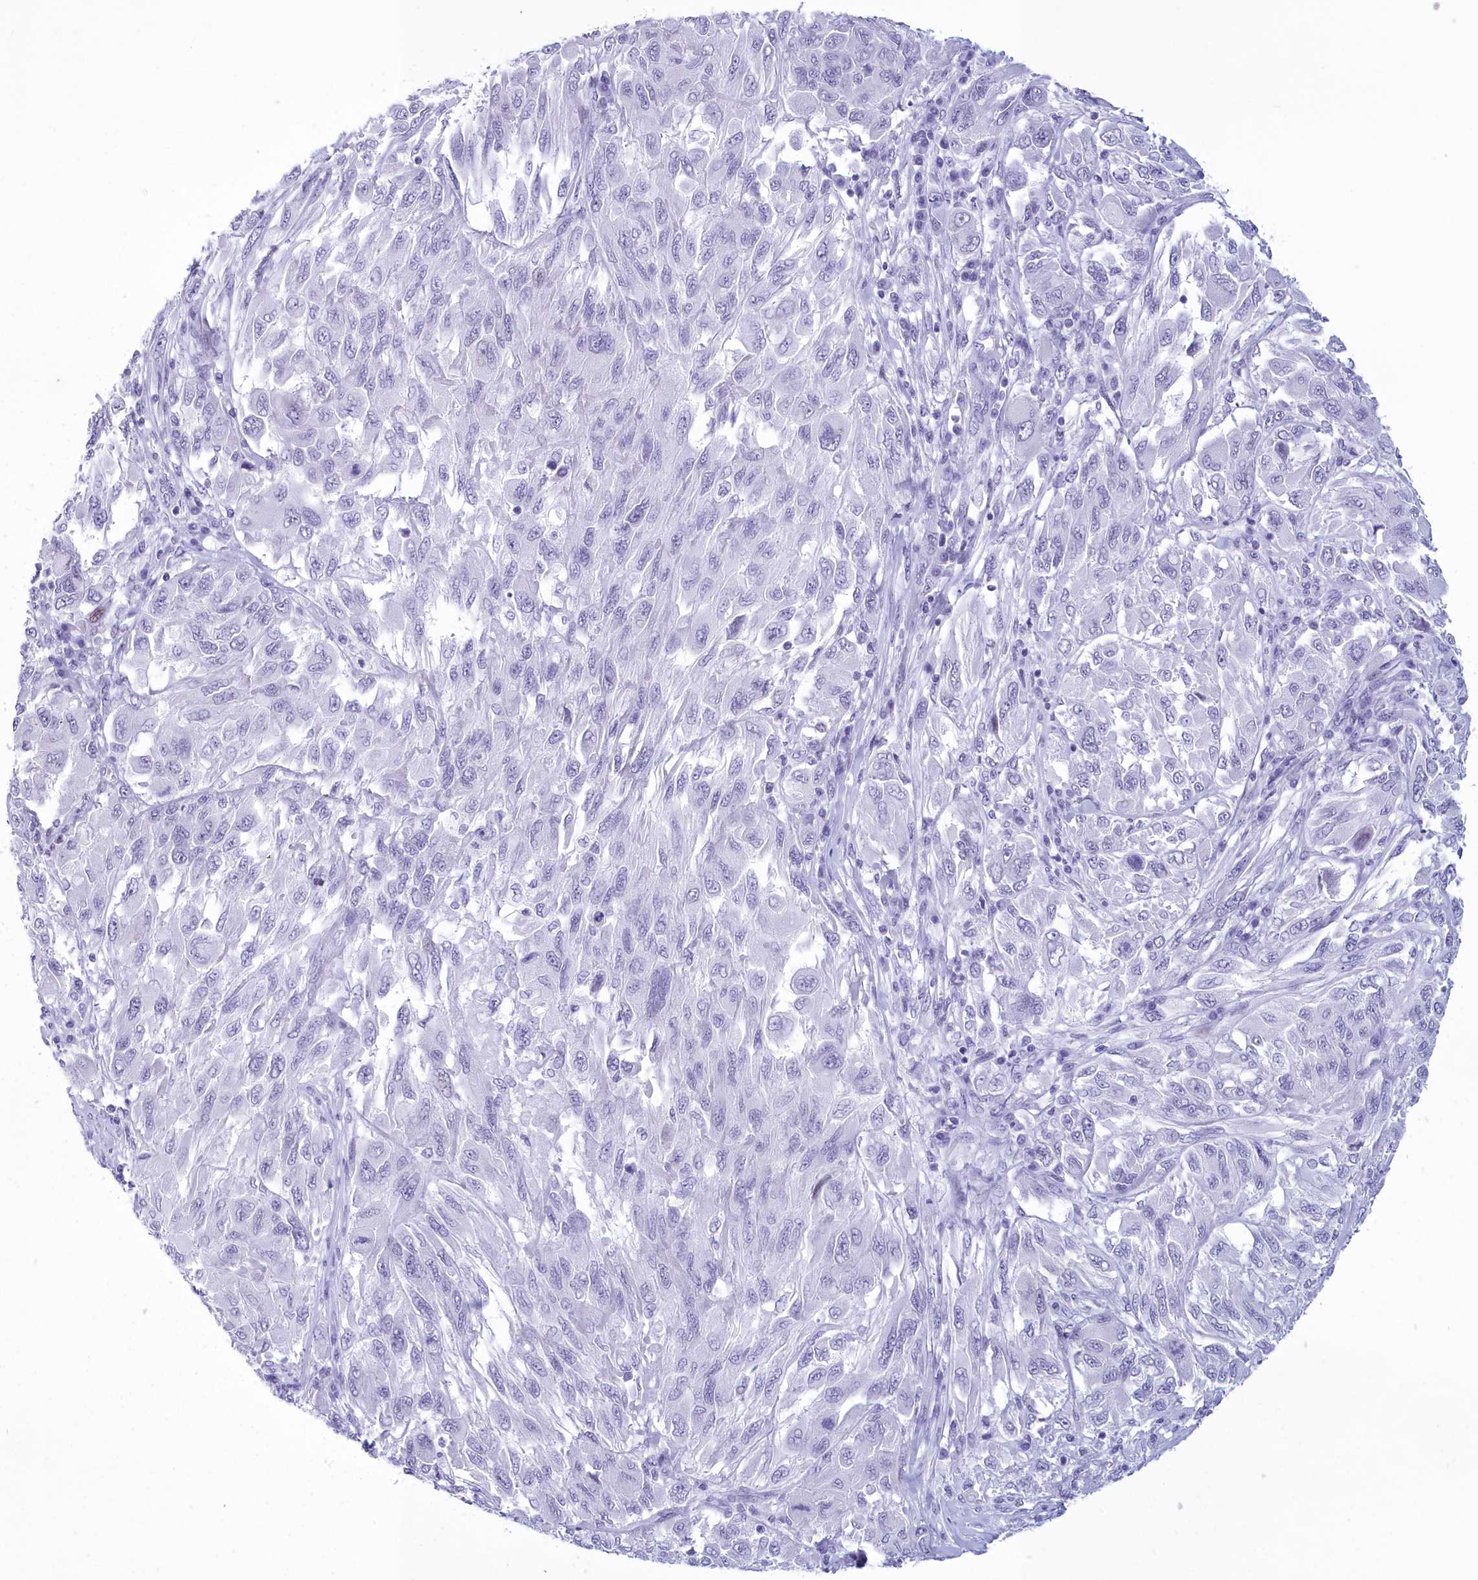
{"staining": {"intensity": "negative", "quantity": "none", "location": "none"}, "tissue": "melanoma", "cell_type": "Tumor cells", "image_type": "cancer", "snomed": [{"axis": "morphology", "description": "Malignant melanoma, NOS"}, {"axis": "topography", "description": "Skin"}], "caption": "Immunohistochemical staining of malignant melanoma exhibits no significant staining in tumor cells.", "gene": "SNX20", "patient": {"sex": "female", "age": 91}}